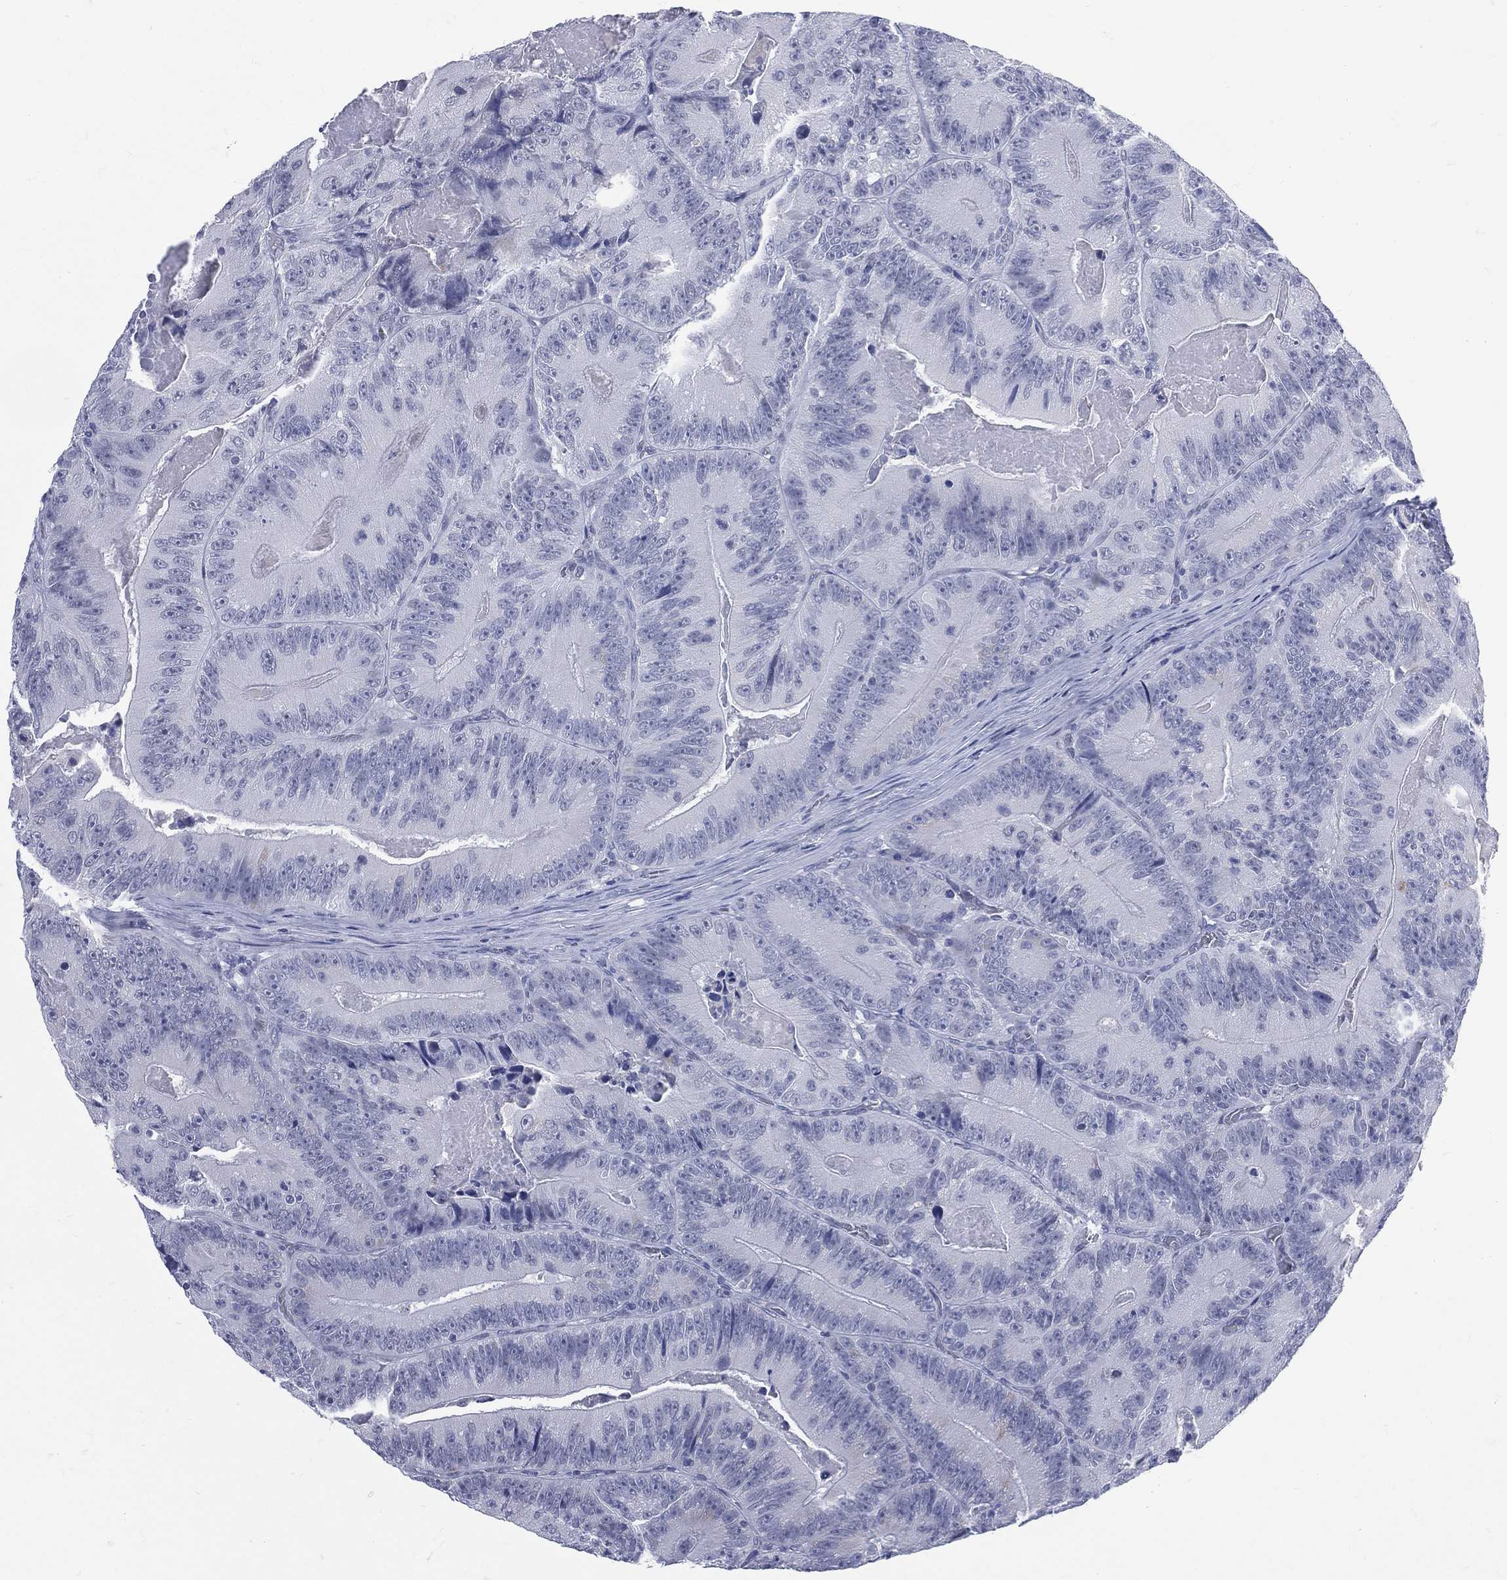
{"staining": {"intensity": "negative", "quantity": "none", "location": "none"}, "tissue": "colorectal cancer", "cell_type": "Tumor cells", "image_type": "cancer", "snomed": [{"axis": "morphology", "description": "Adenocarcinoma, NOS"}, {"axis": "topography", "description": "Colon"}], "caption": "Immunohistochemical staining of human colorectal cancer exhibits no significant staining in tumor cells.", "gene": "MLLT10", "patient": {"sex": "female", "age": 86}}